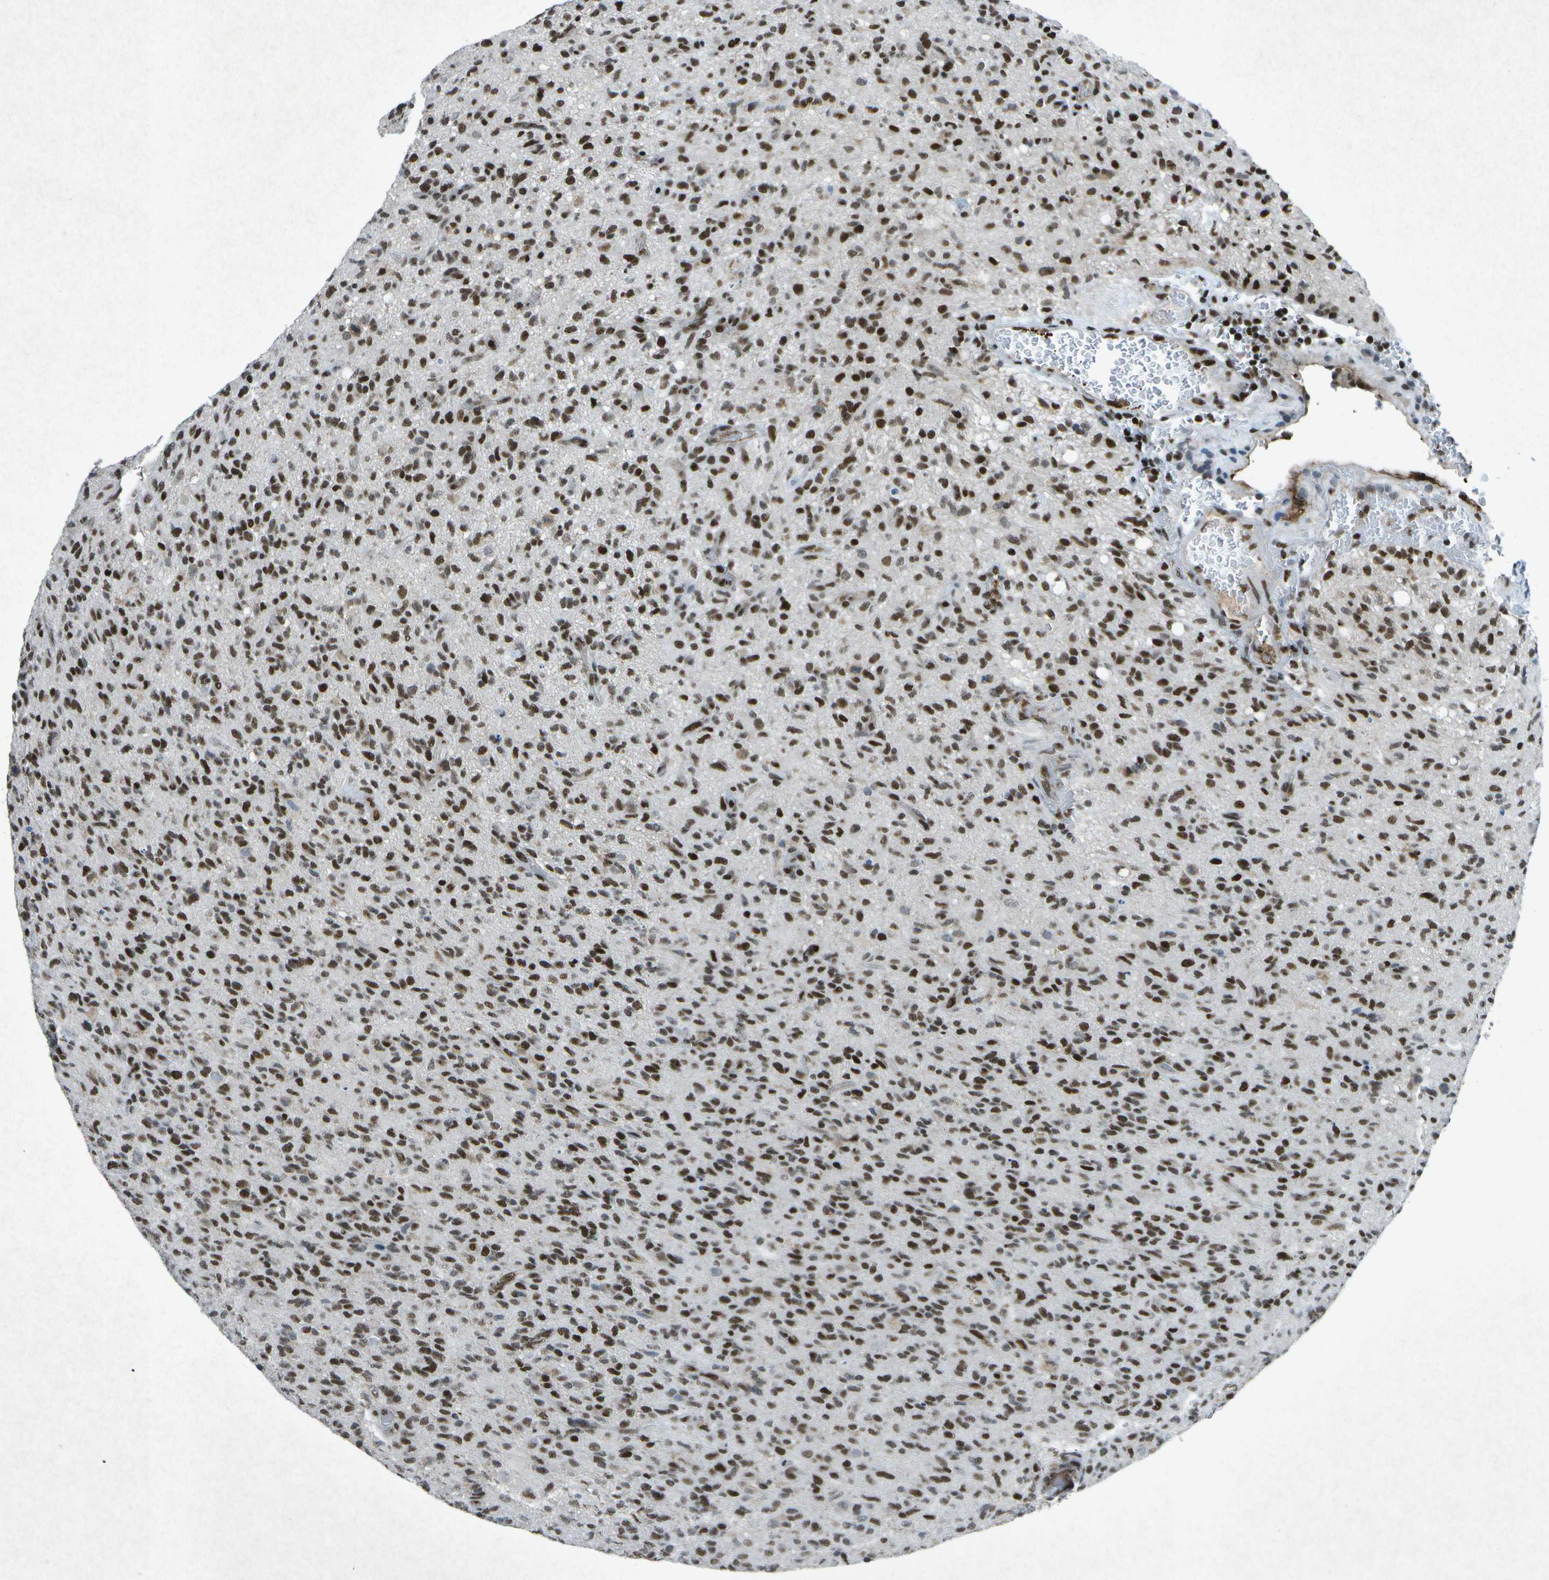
{"staining": {"intensity": "strong", "quantity": ">75%", "location": "nuclear"}, "tissue": "glioma", "cell_type": "Tumor cells", "image_type": "cancer", "snomed": [{"axis": "morphology", "description": "Glioma, malignant, High grade"}, {"axis": "topography", "description": "Brain"}], "caption": "High-power microscopy captured an immunohistochemistry photomicrograph of malignant glioma (high-grade), revealing strong nuclear staining in about >75% of tumor cells.", "gene": "MTA2", "patient": {"sex": "male", "age": 71}}